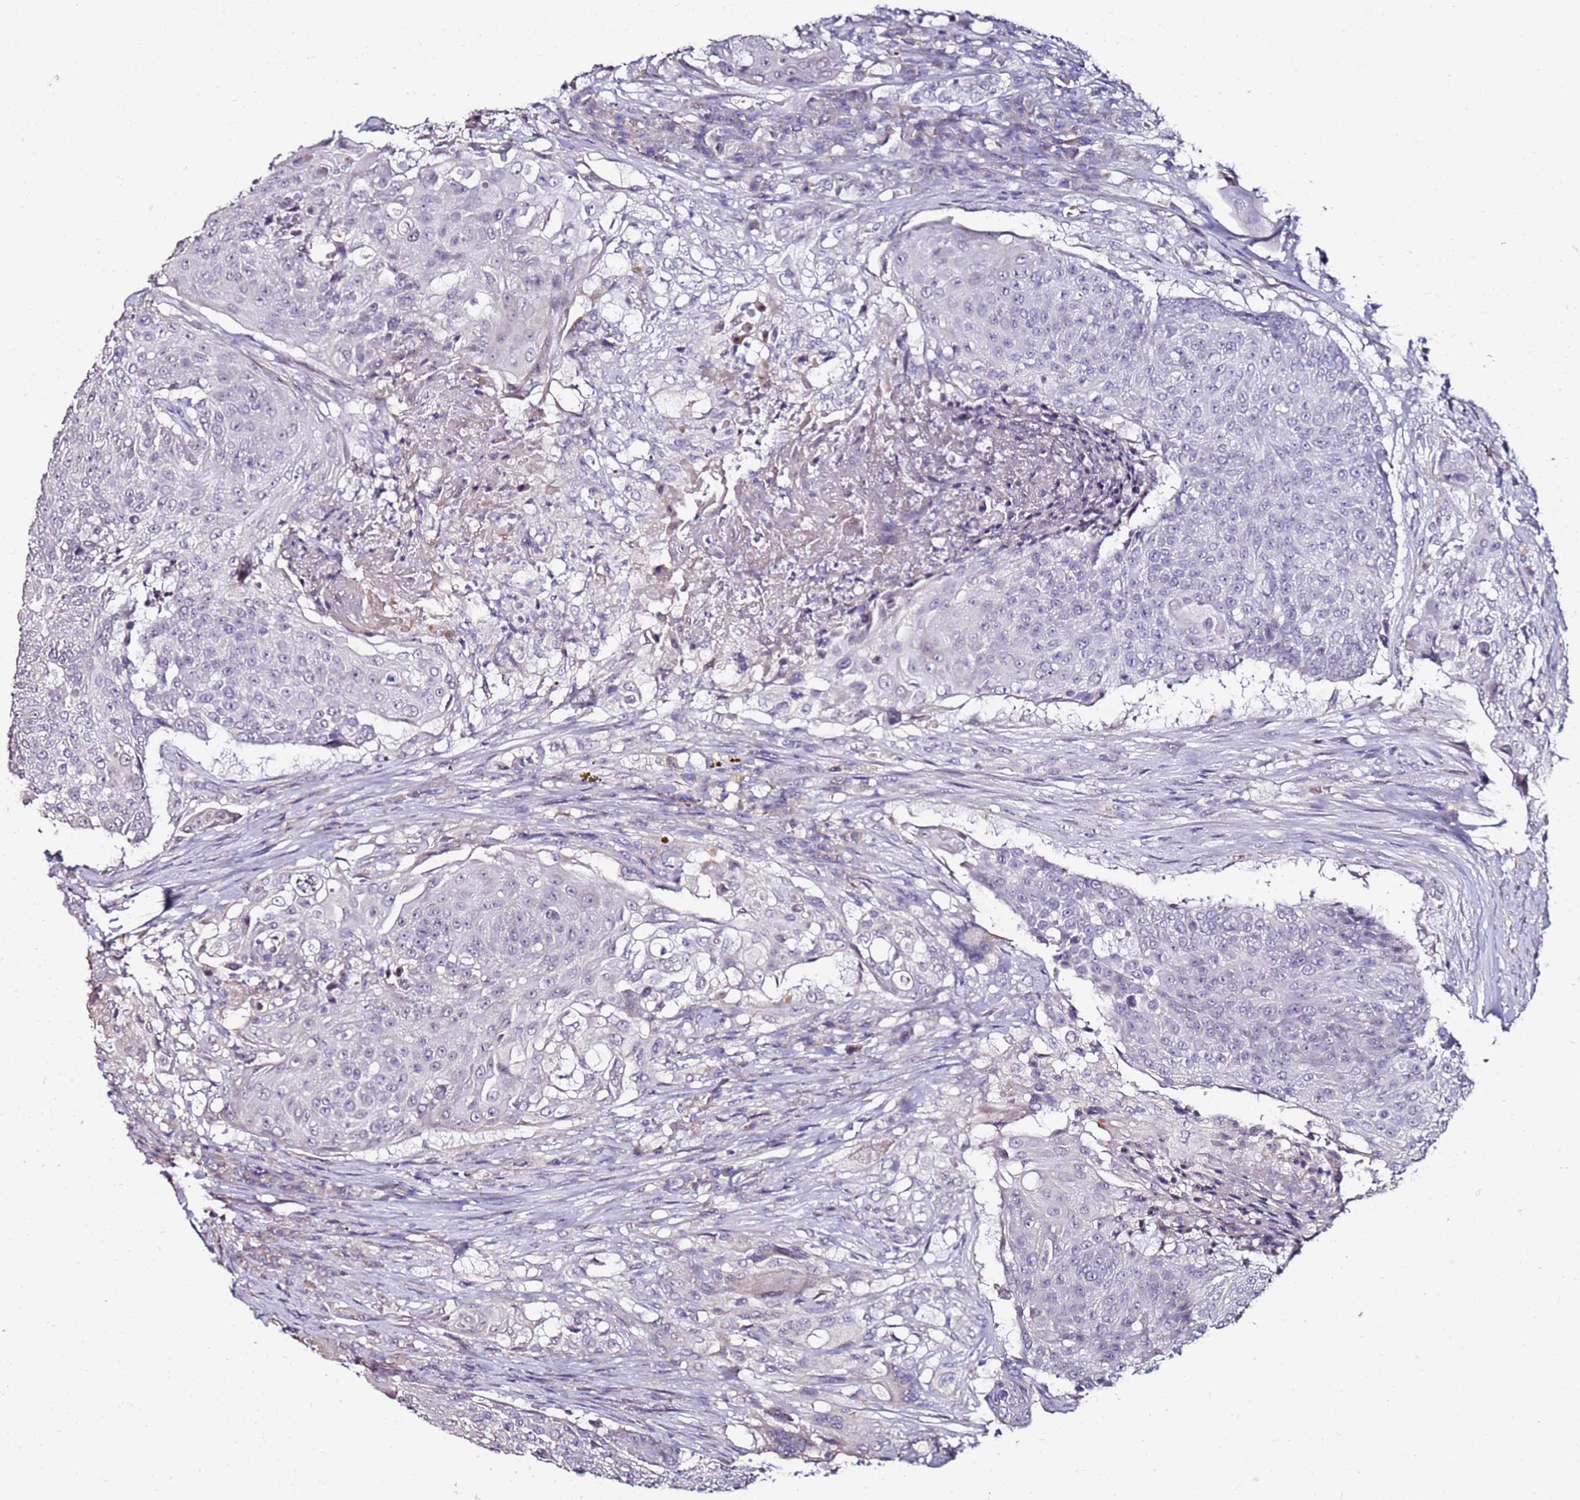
{"staining": {"intensity": "negative", "quantity": "none", "location": "none"}, "tissue": "urothelial cancer", "cell_type": "Tumor cells", "image_type": "cancer", "snomed": [{"axis": "morphology", "description": "Urothelial carcinoma, High grade"}, {"axis": "topography", "description": "Urinary bladder"}], "caption": "The immunohistochemistry (IHC) histopathology image has no significant positivity in tumor cells of urothelial cancer tissue.", "gene": "C3orf80", "patient": {"sex": "female", "age": 63}}